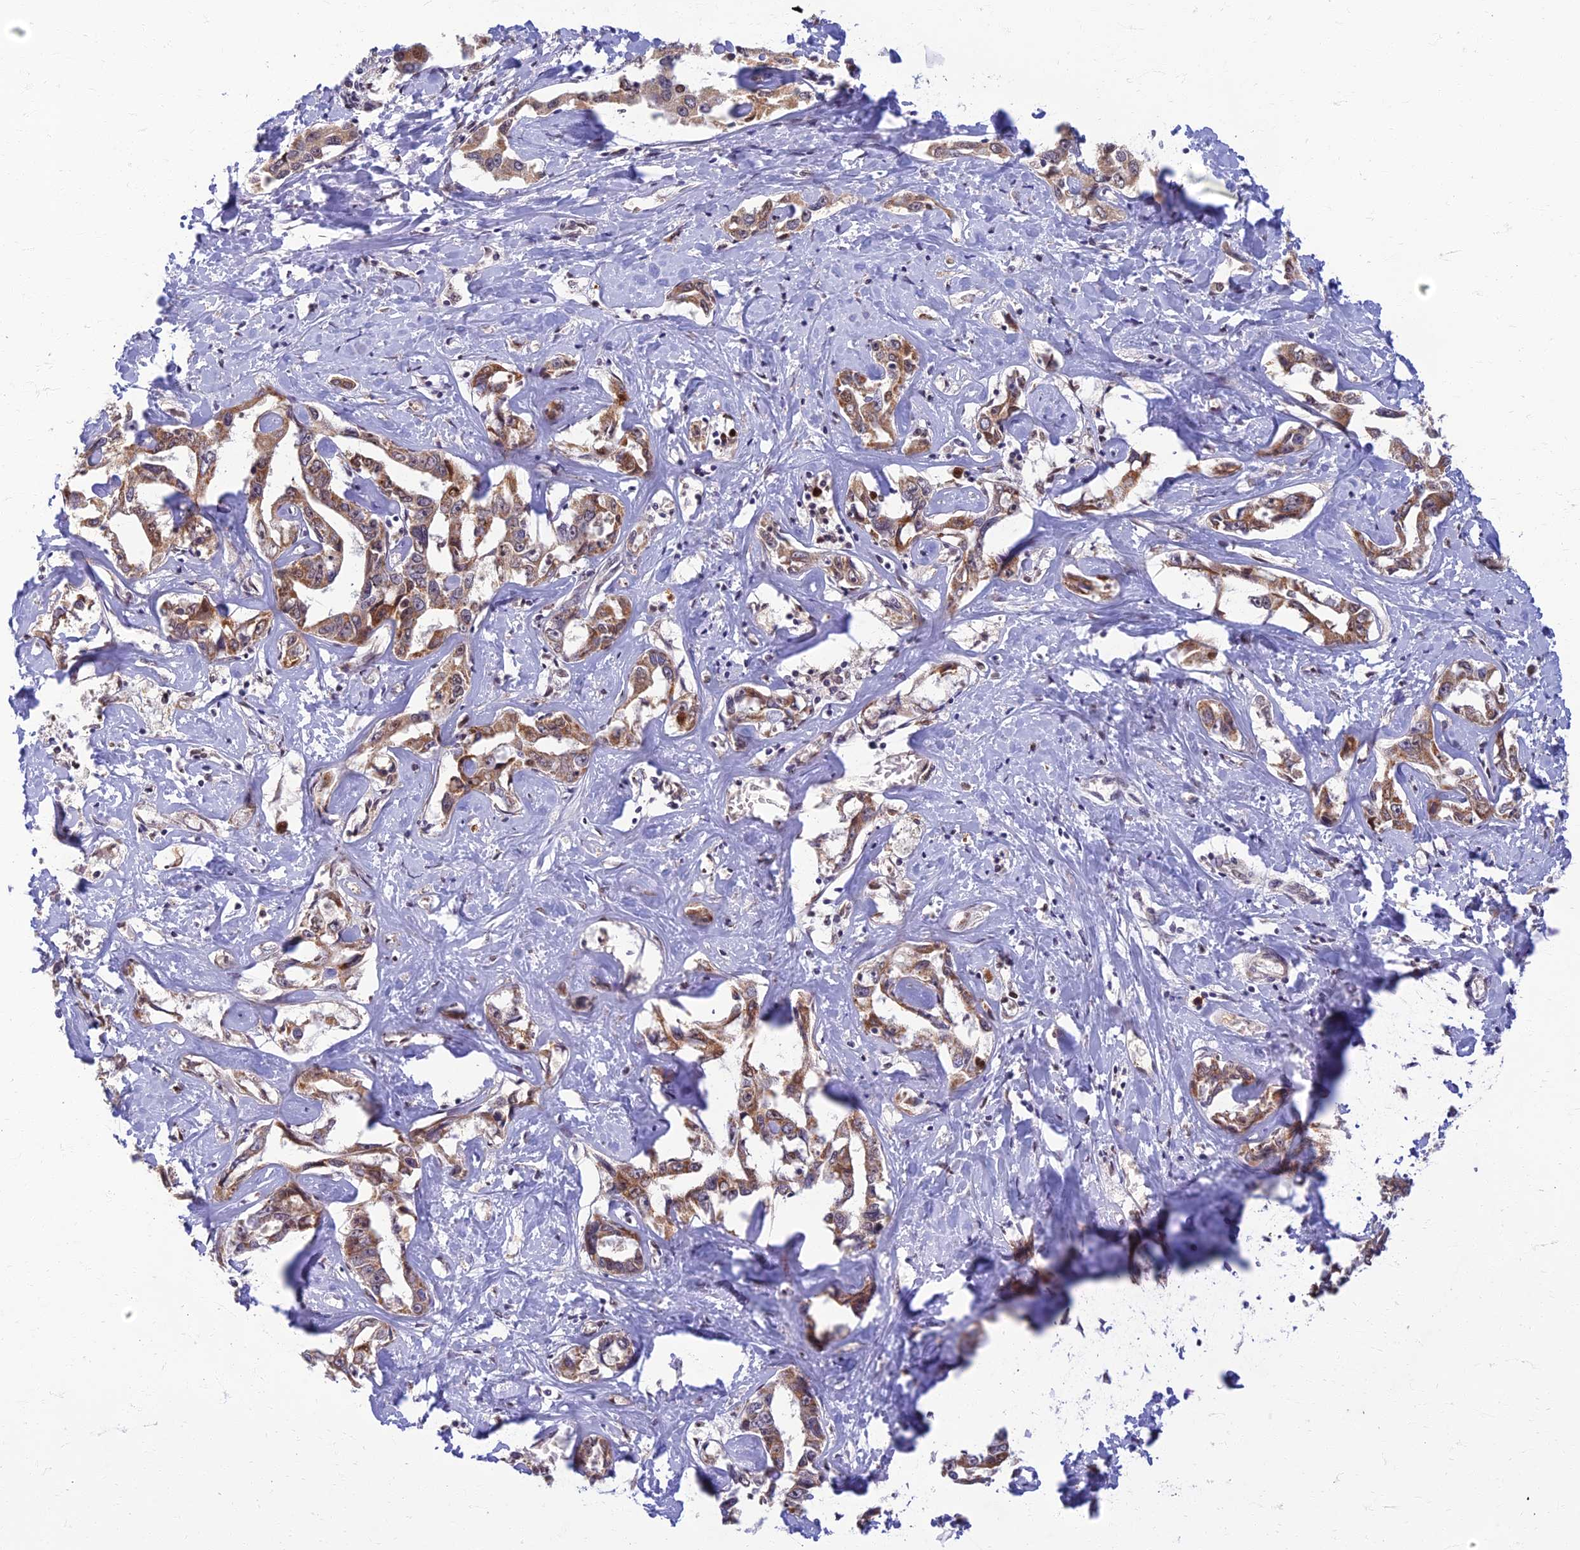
{"staining": {"intensity": "moderate", "quantity": ">75%", "location": "cytoplasmic/membranous"}, "tissue": "liver cancer", "cell_type": "Tumor cells", "image_type": "cancer", "snomed": [{"axis": "morphology", "description": "Cholangiocarcinoma"}, {"axis": "topography", "description": "Liver"}], "caption": "Human liver cancer (cholangiocarcinoma) stained with a brown dye exhibits moderate cytoplasmic/membranous positive positivity in about >75% of tumor cells.", "gene": "EARS2", "patient": {"sex": "male", "age": 59}}